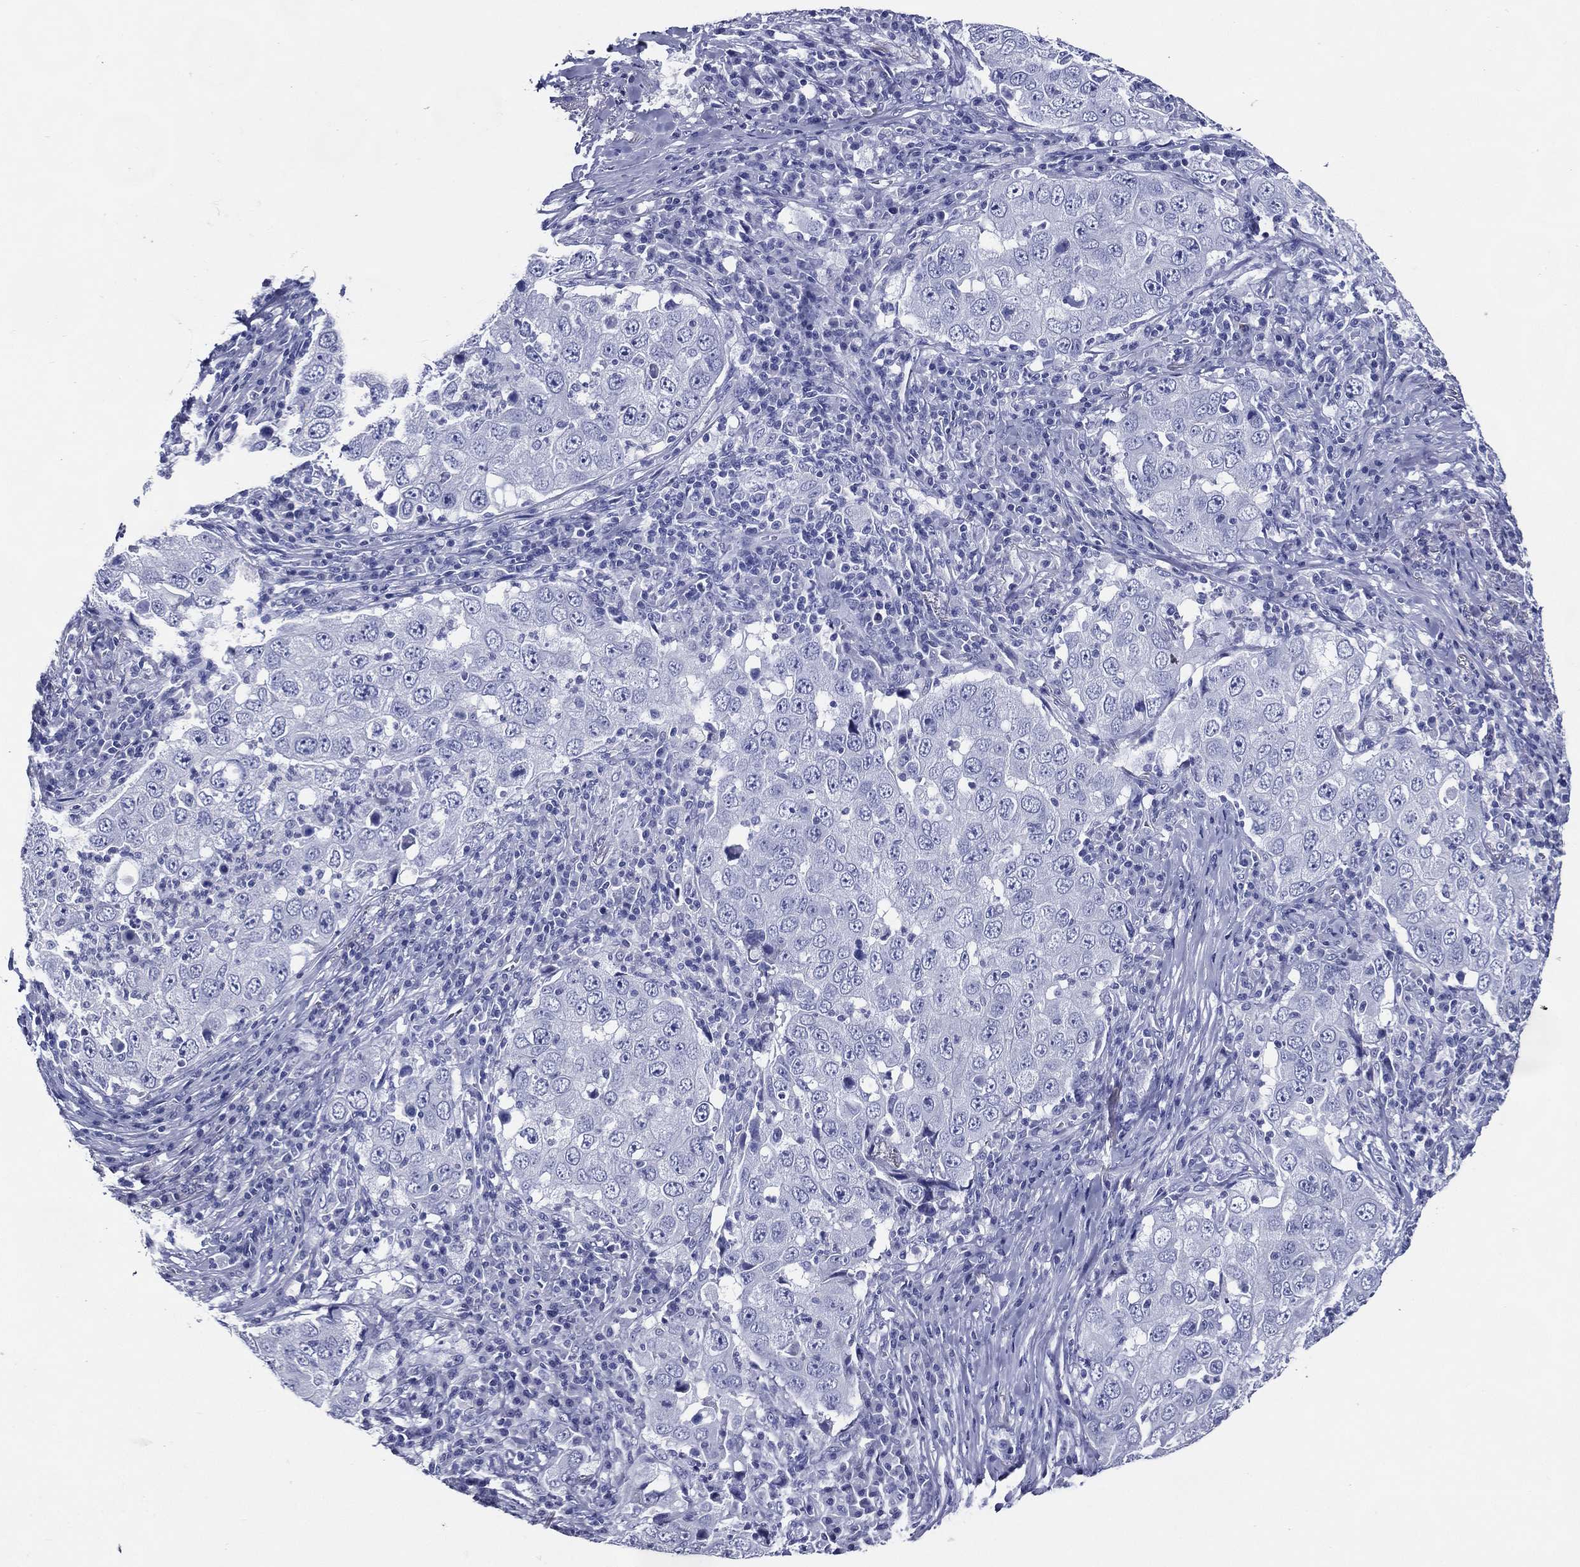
{"staining": {"intensity": "negative", "quantity": "none", "location": "none"}, "tissue": "lung cancer", "cell_type": "Tumor cells", "image_type": "cancer", "snomed": [{"axis": "morphology", "description": "Adenocarcinoma, NOS"}, {"axis": "topography", "description": "Lung"}], "caption": "Immunohistochemical staining of lung cancer displays no significant staining in tumor cells.", "gene": "ACE2", "patient": {"sex": "male", "age": 73}}